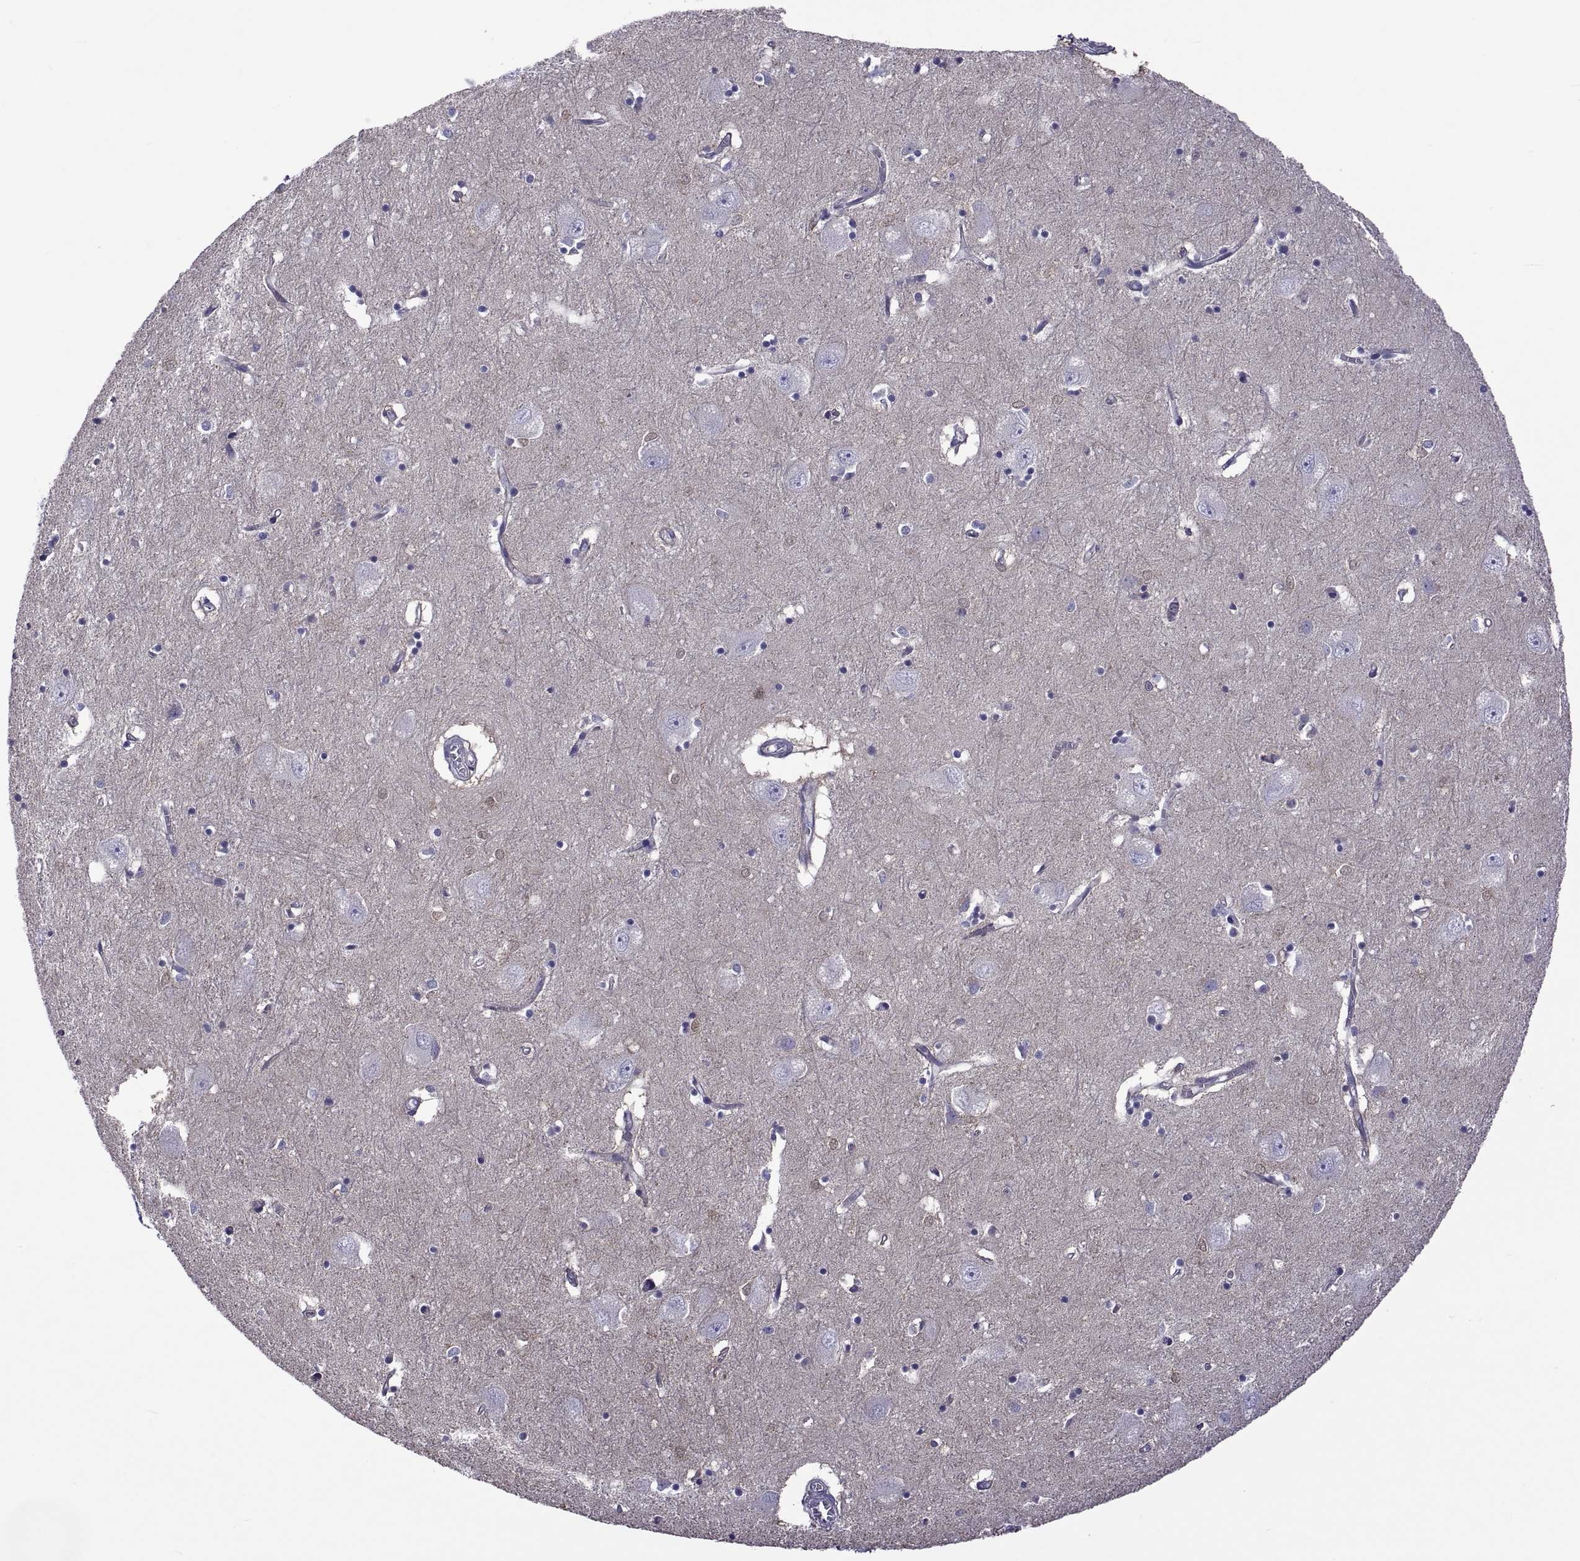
{"staining": {"intensity": "negative", "quantity": "none", "location": "none"}, "tissue": "caudate", "cell_type": "Glial cells", "image_type": "normal", "snomed": [{"axis": "morphology", "description": "Normal tissue, NOS"}, {"axis": "topography", "description": "Lateral ventricle wall"}], "caption": "Immunohistochemical staining of unremarkable caudate demonstrates no significant positivity in glial cells. (DAB (3,3'-diaminobenzidine) IHC visualized using brightfield microscopy, high magnification).", "gene": "TMC3", "patient": {"sex": "male", "age": 54}}